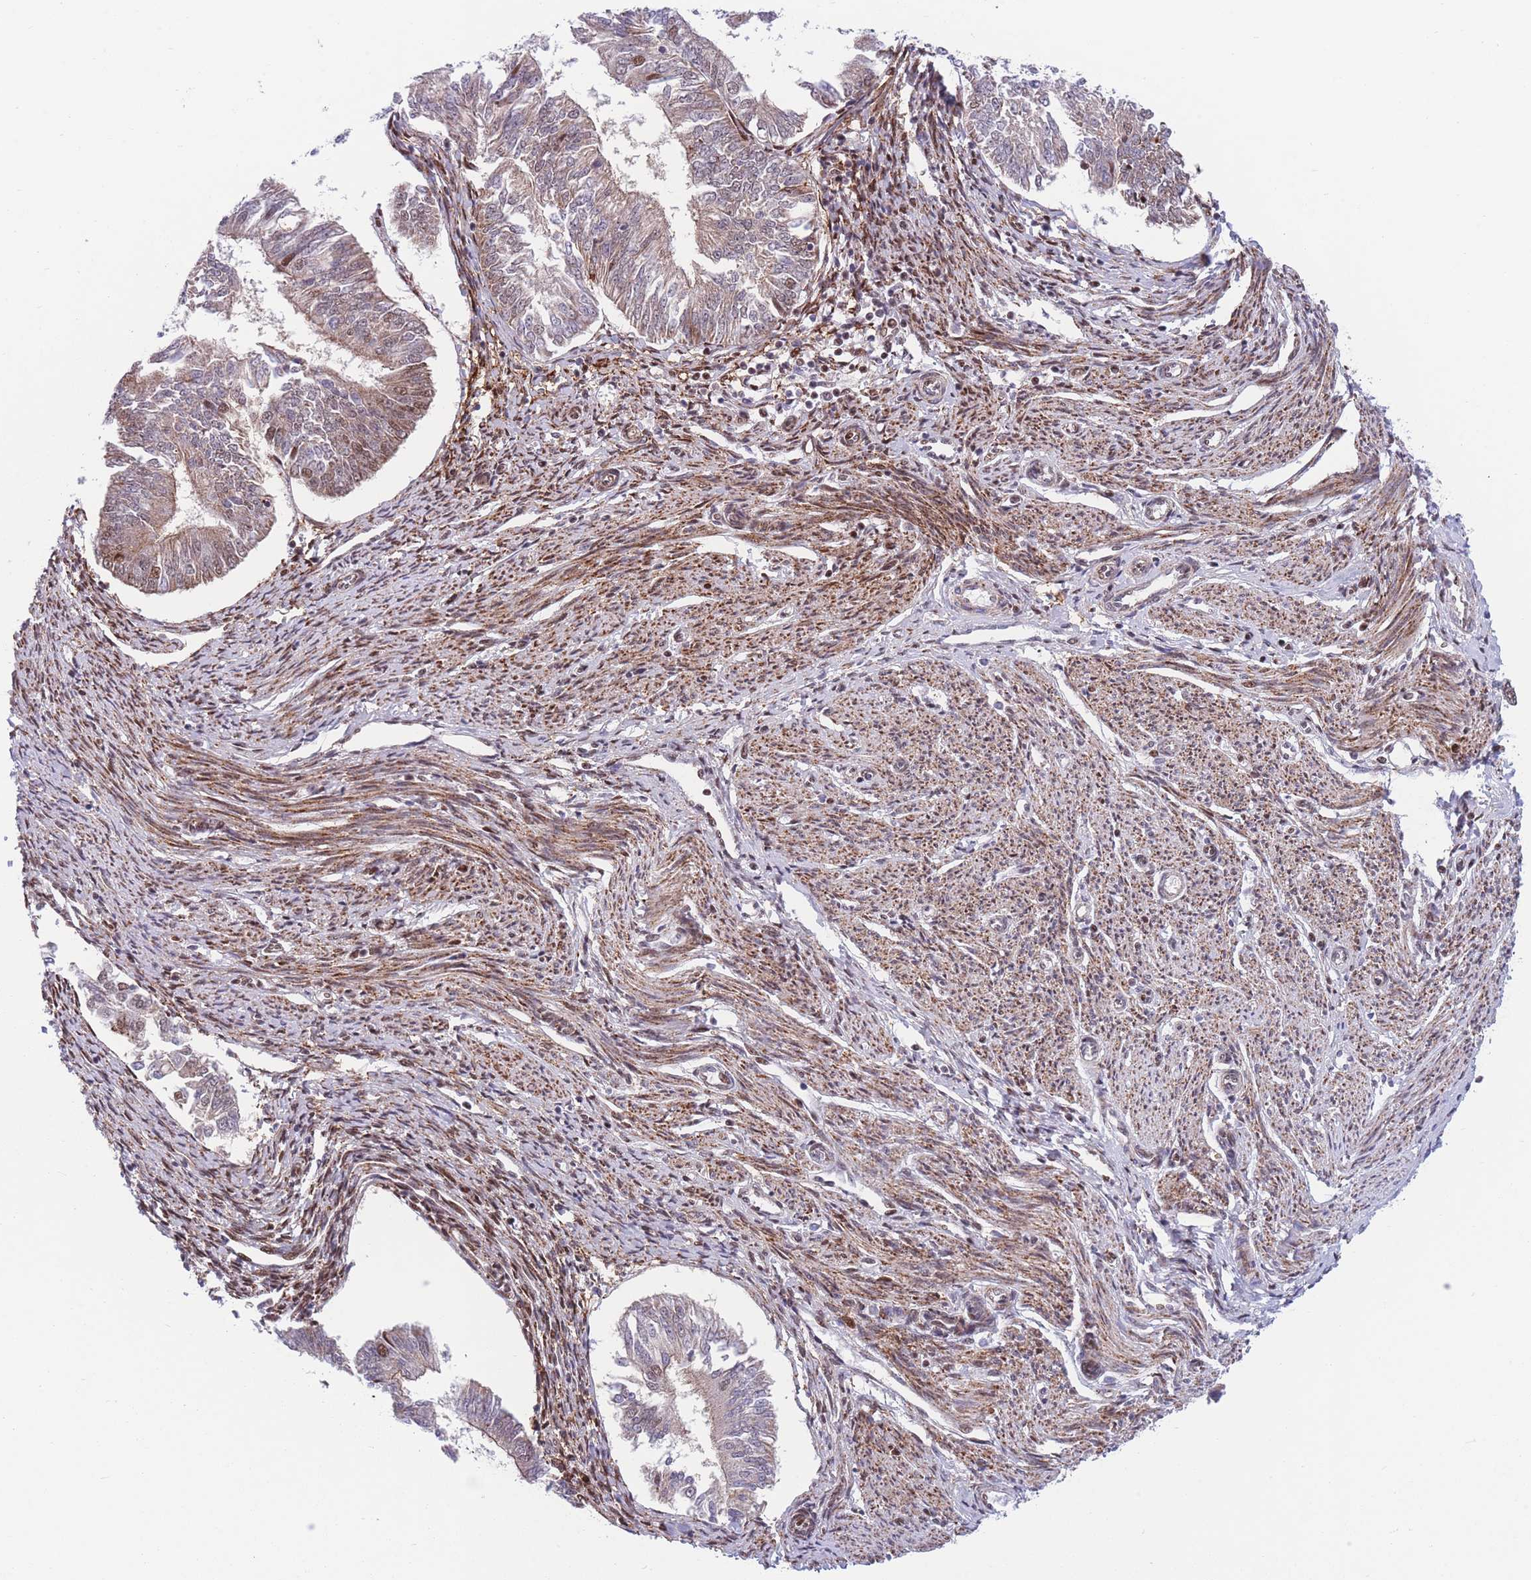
{"staining": {"intensity": "weak", "quantity": "25%-75%", "location": "cytoplasmic/membranous,nuclear"}, "tissue": "endometrial cancer", "cell_type": "Tumor cells", "image_type": "cancer", "snomed": [{"axis": "morphology", "description": "Adenocarcinoma, NOS"}, {"axis": "topography", "description": "Endometrium"}], "caption": "Endometrial adenocarcinoma was stained to show a protein in brown. There is low levels of weak cytoplasmic/membranous and nuclear staining in about 25%-75% of tumor cells.", "gene": "DNAJC3", "patient": {"sex": "female", "age": 58}}